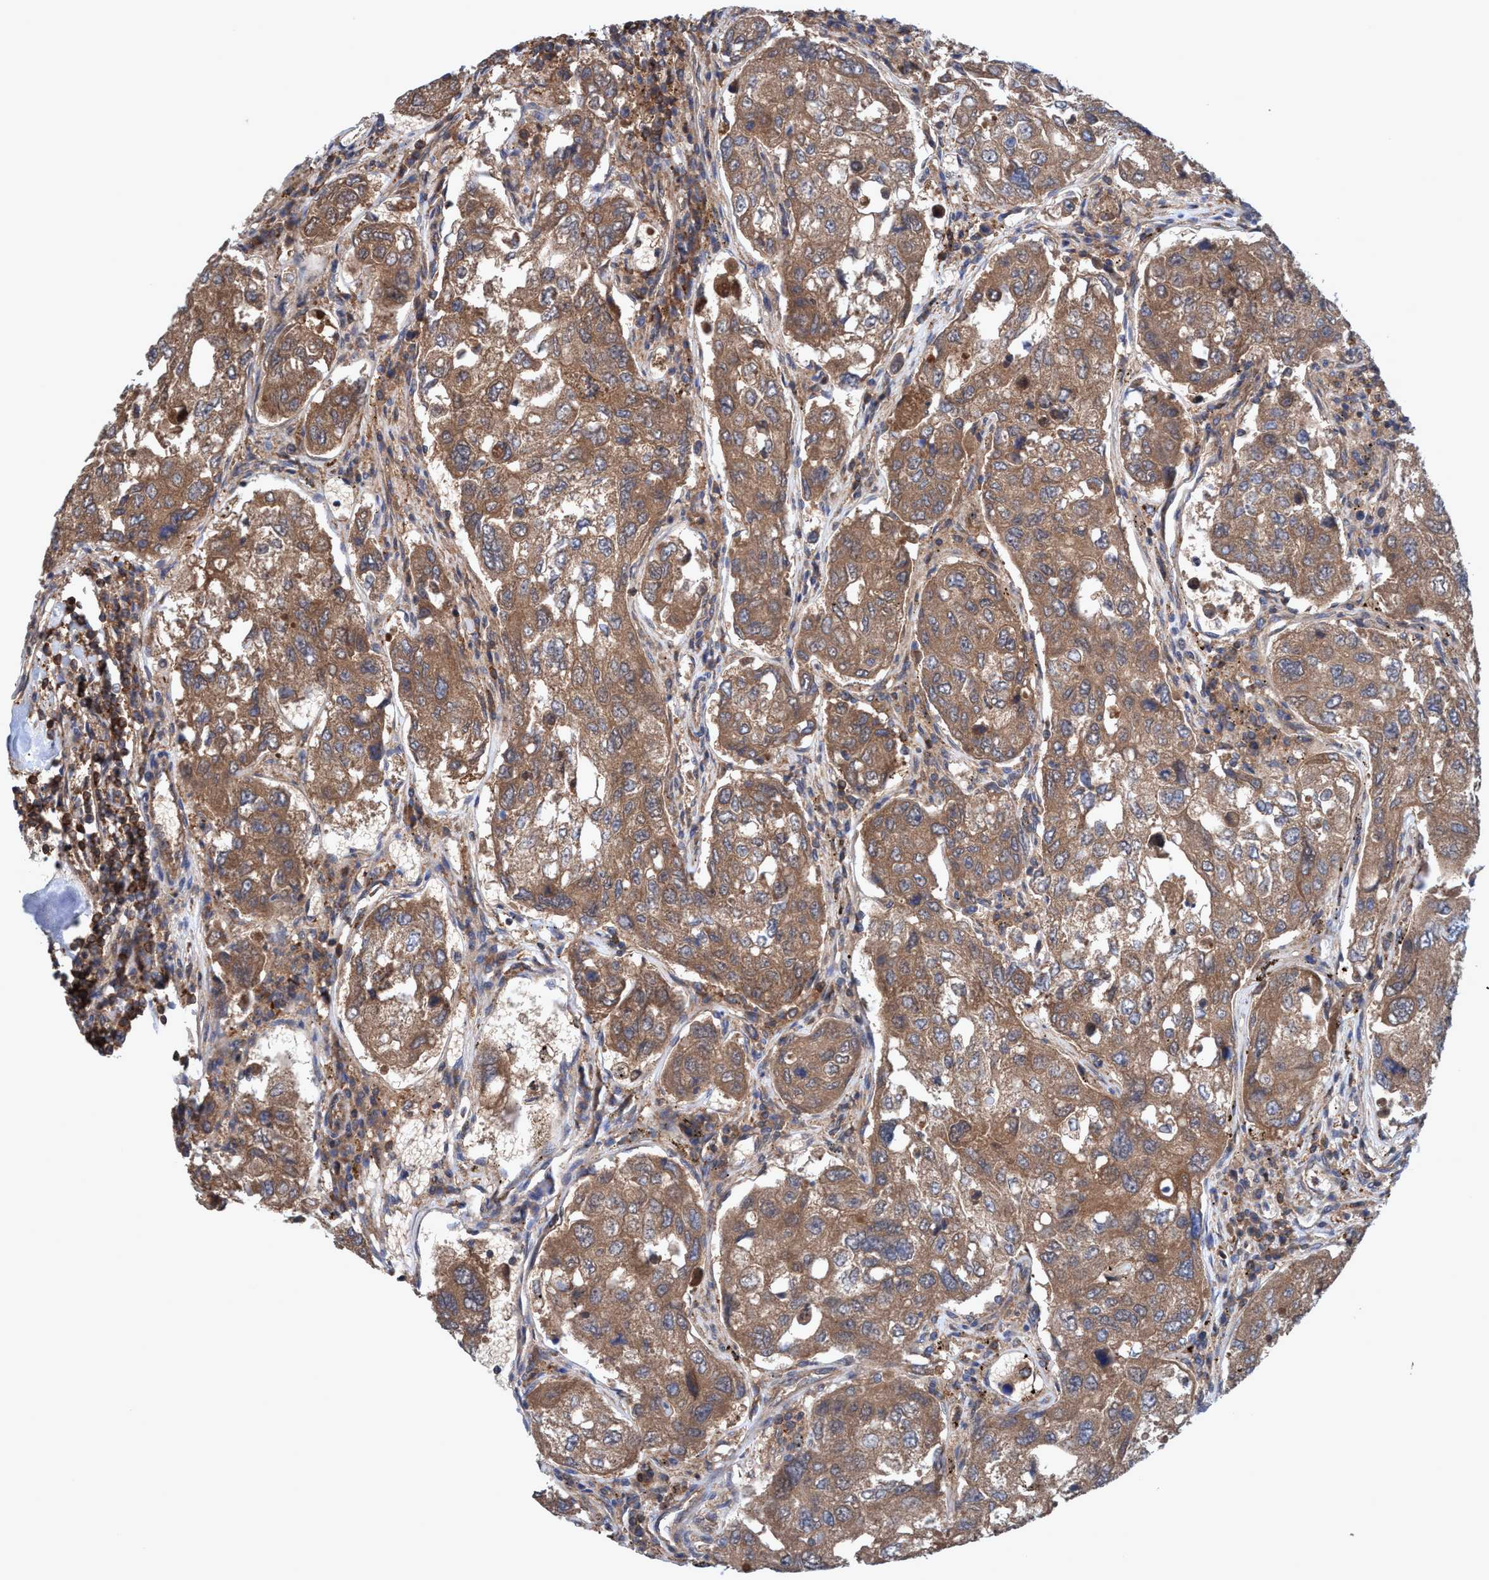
{"staining": {"intensity": "moderate", "quantity": ">75%", "location": "cytoplasmic/membranous"}, "tissue": "urothelial cancer", "cell_type": "Tumor cells", "image_type": "cancer", "snomed": [{"axis": "morphology", "description": "Urothelial carcinoma, High grade"}, {"axis": "topography", "description": "Lymph node"}, {"axis": "topography", "description": "Urinary bladder"}], "caption": "Brown immunohistochemical staining in human high-grade urothelial carcinoma displays moderate cytoplasmic/membranous expression in about >75% of tumor cells.", "gene": "GLOD4", "patient": {"sex": "male", "age": 51}}